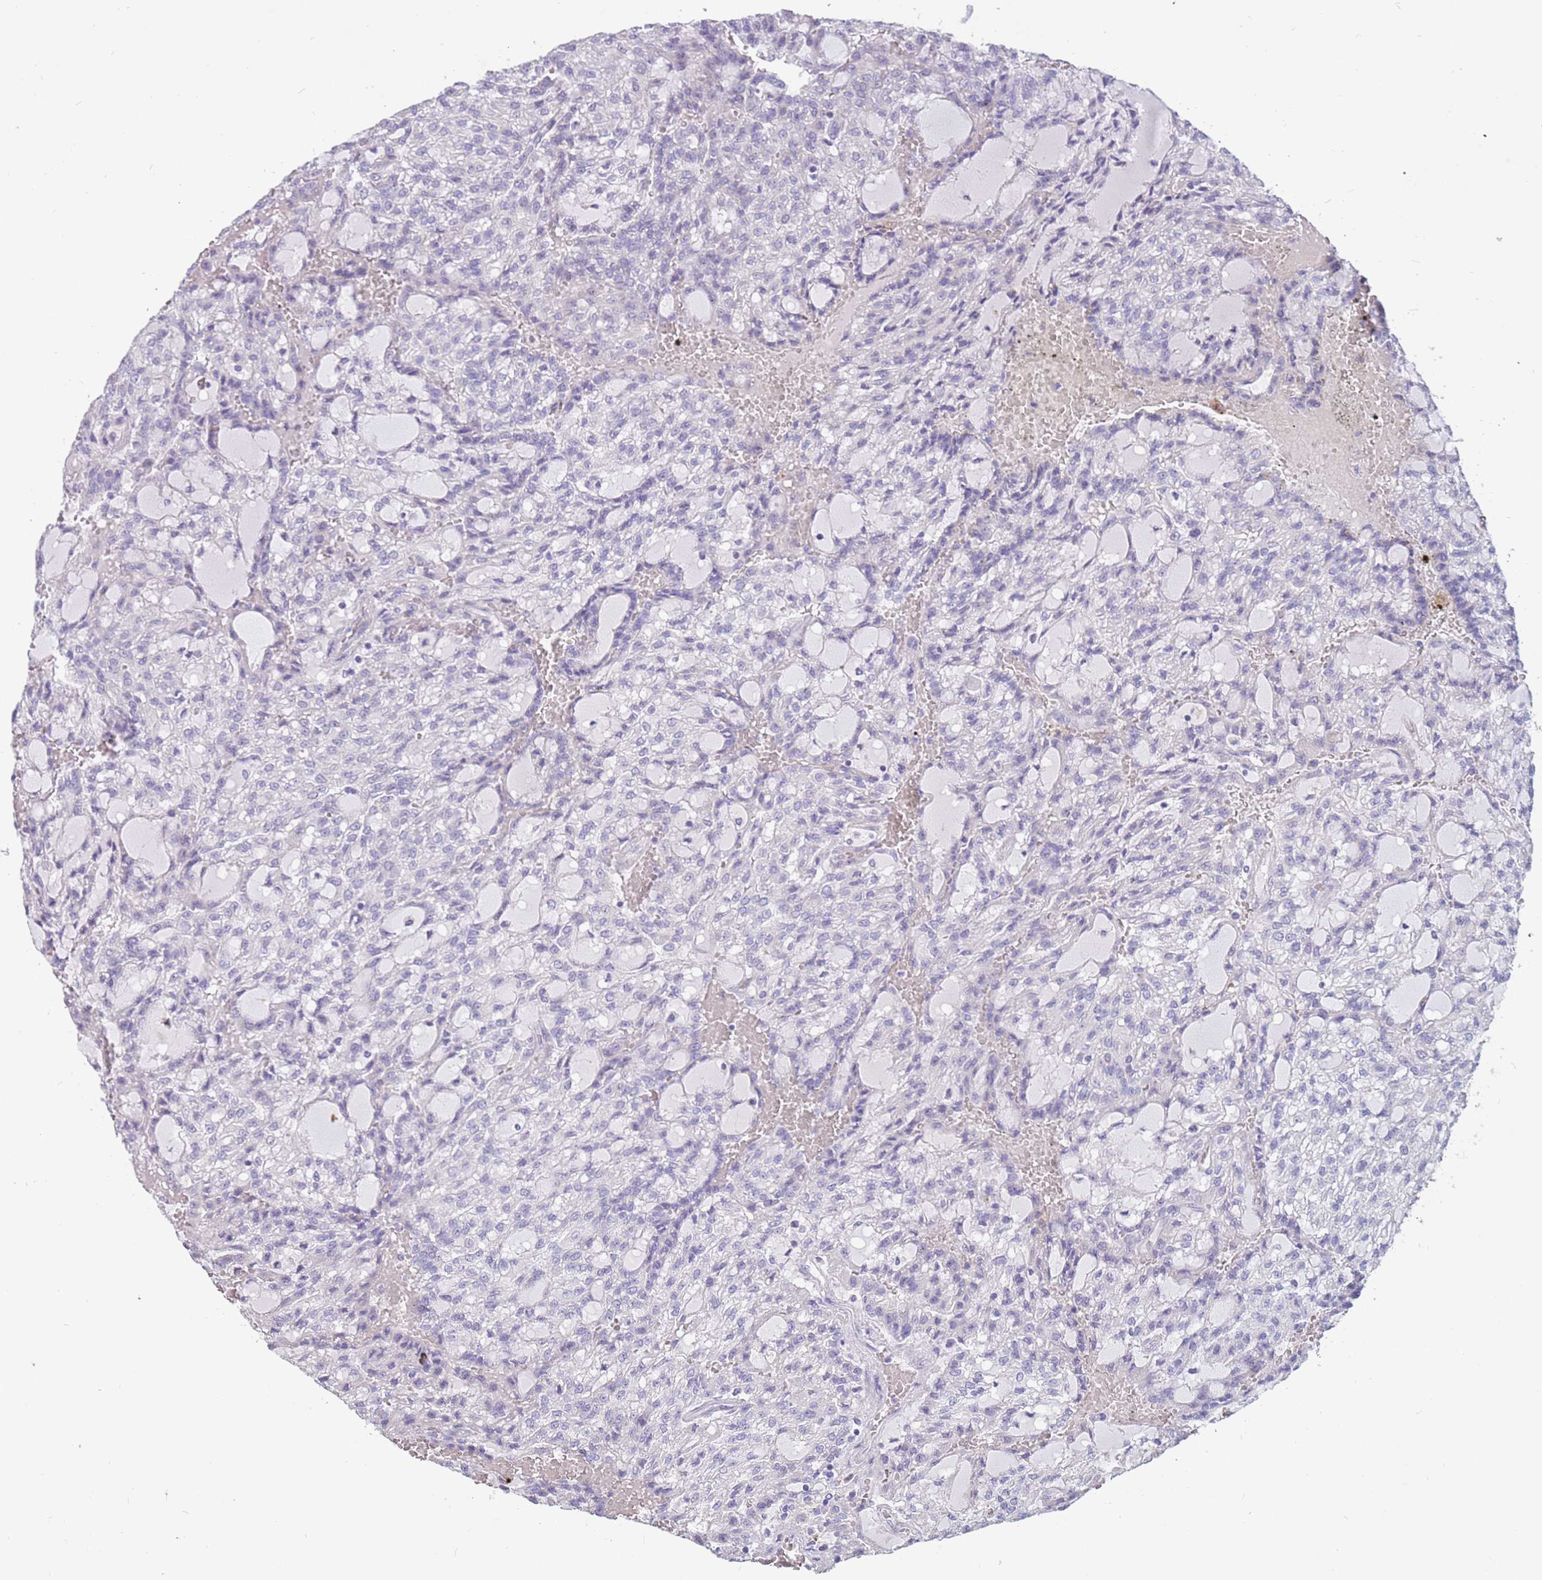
{"staining": {"intensity": "negative", "quantity": "none", "location": "none"}, "tissue": "renal cancer", "cell_type": "Tumor cells", "image_type": "cancer", "snomed": [{"axis": "morphology", "description": "Adenocarcinoma, NOS"}, {"axis": "topography", "description": "Kidney"}], "caption": "Renal cancer stained for a protein using IHC demonstrates no expression tumor cells.", "gene": "RHCG", "patient": {"sex": "male", "age": 63}}